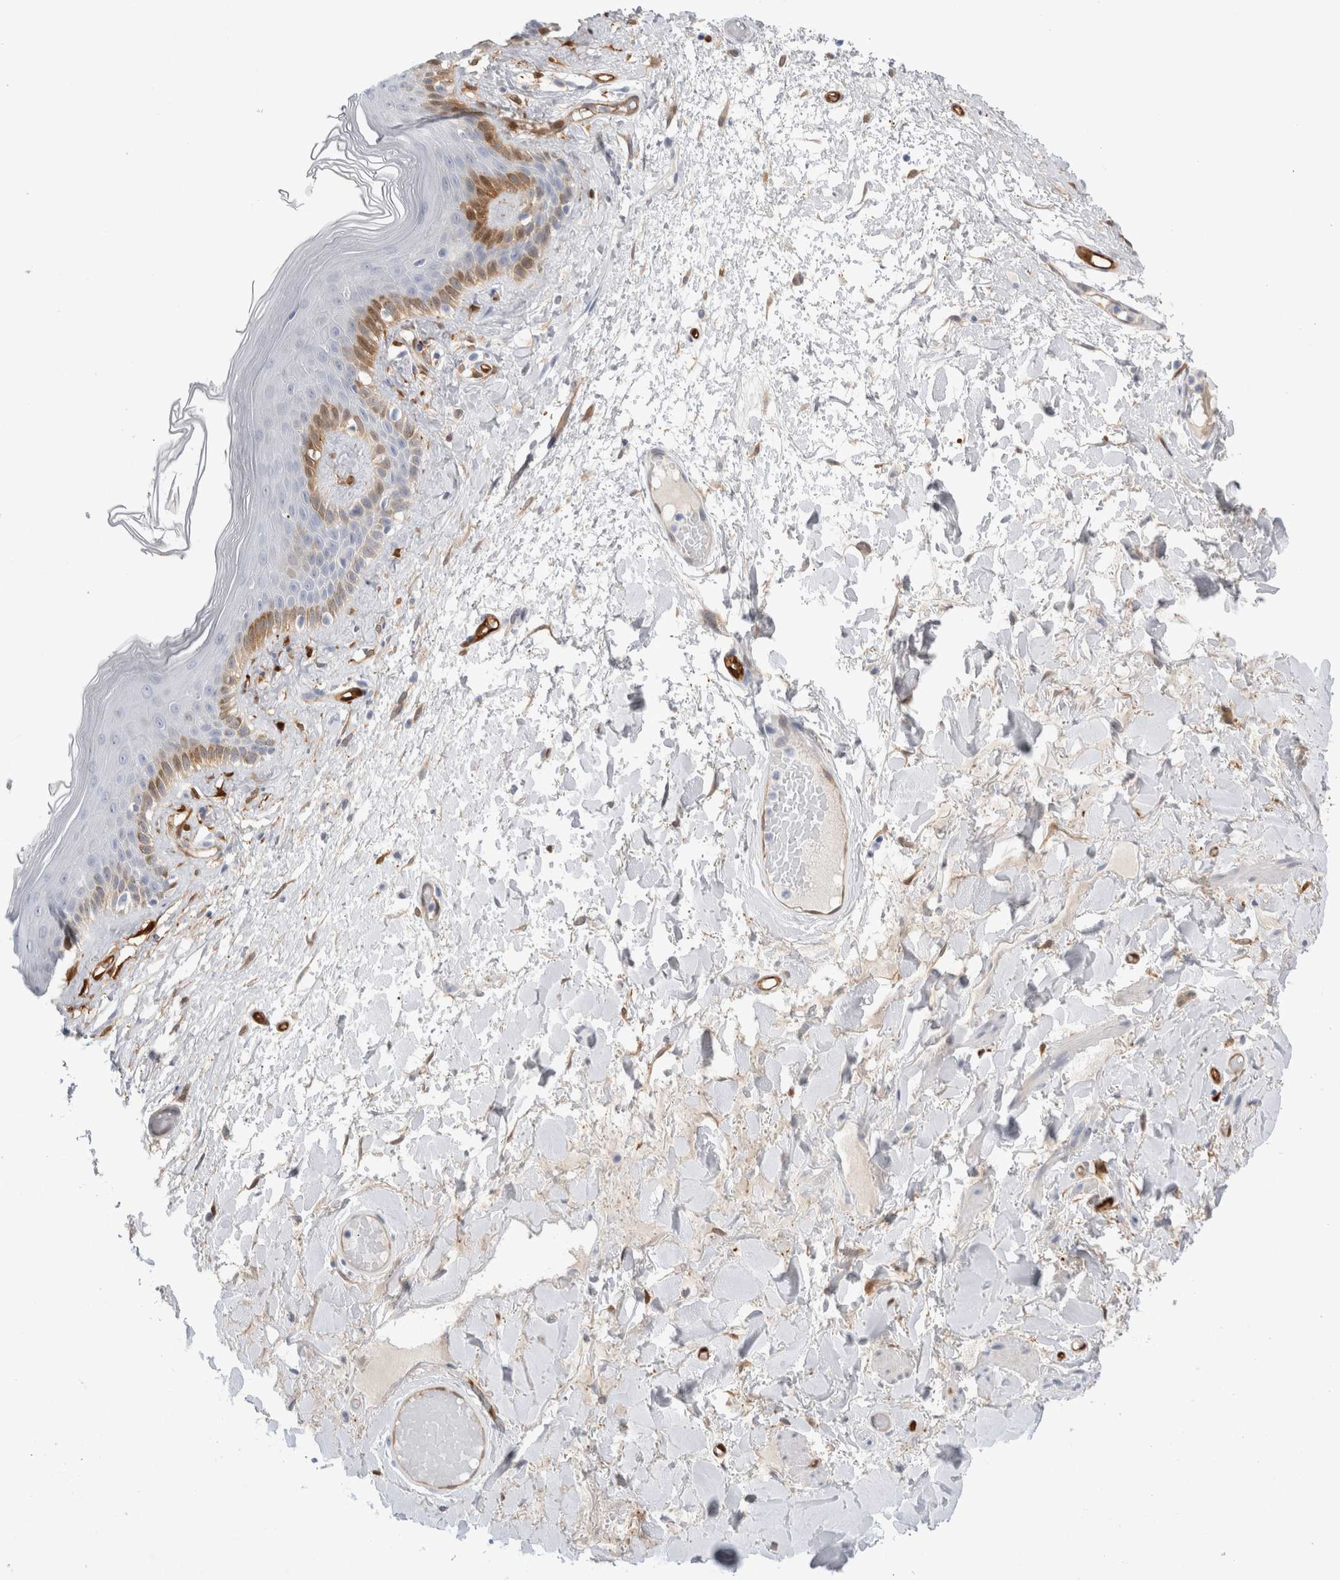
{"staining": {"intensity": "strong", "quantity": "<25%", "location": "cytoplasmic/membranous"}, "tissue": "skin", "cell_type": "Epidermal cells", "image_type": "normal", "snomed": [{"axis": "morphology", "description": "Normal tissue, NOS"}, {"axis": "topography", "description": "Vulva"}], "caption": "Normal skin was stained to show a protein in brown. There is medium levels of strong cytoplasmic/membranous positivity in approximately <25% of epidermal cells. (brown staining indicates protein expression, while blue staining denotes nuclei).", "gene": "NAPEPLD", "patient": {"sex": "female", "age": 73}}